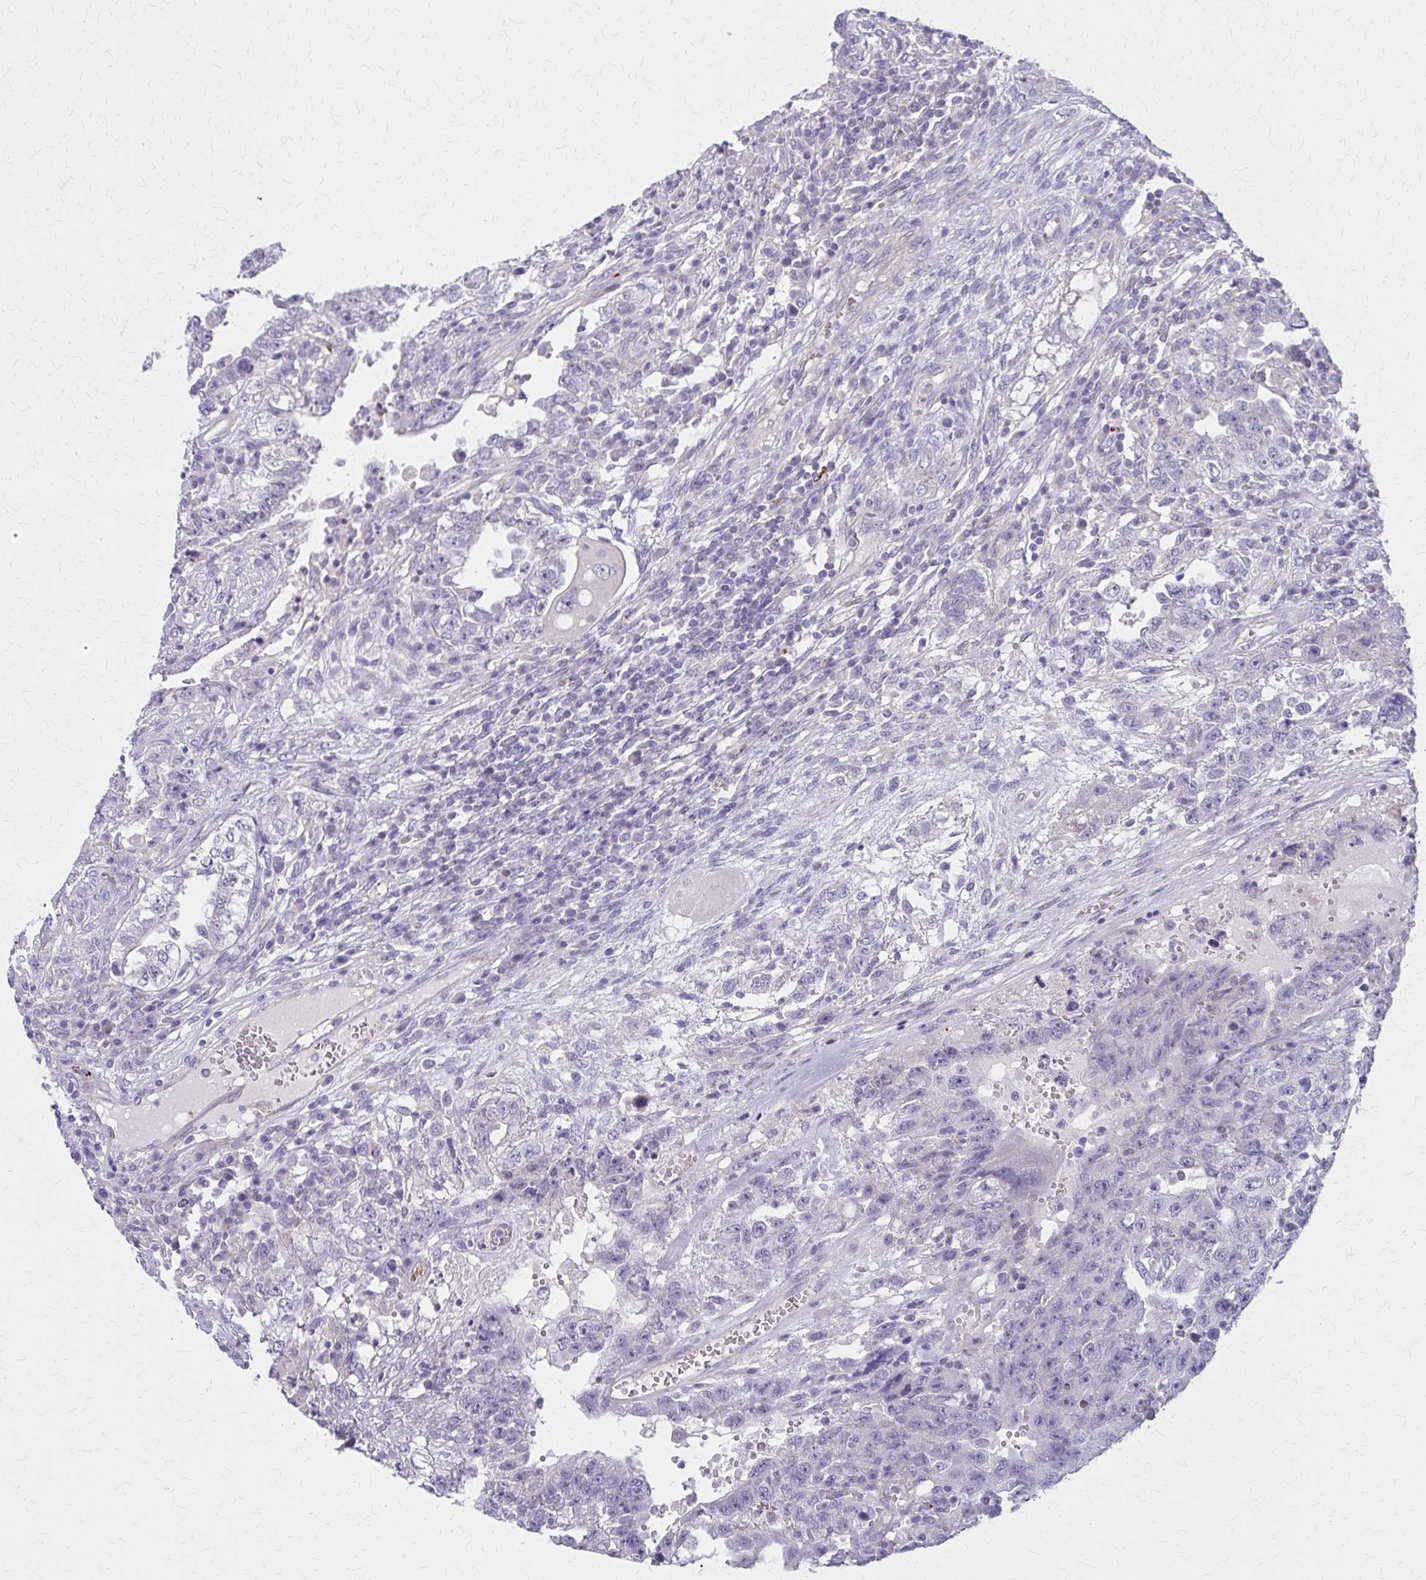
{"staining": {"intensity": "negative", "quantity": "none", "location": "none"}, "tissue": "testis cancer", "cell_type": "Tumor cells", "image_type": "cancer", "snomed": [{"axis": "morphology", "description": "Carcinoma, Embryonal, NOS"}, {"axis": "topography", "description": "Testis"}], "caption": "The micrograph shows no staining of tumor cells in testis cancer. The staining is performed using DAB brown chromogen with nuclei counter-stained in using hematoxylin.", "gene": "GLYATL2", "patient": {"sex": "male", "age": 26}}